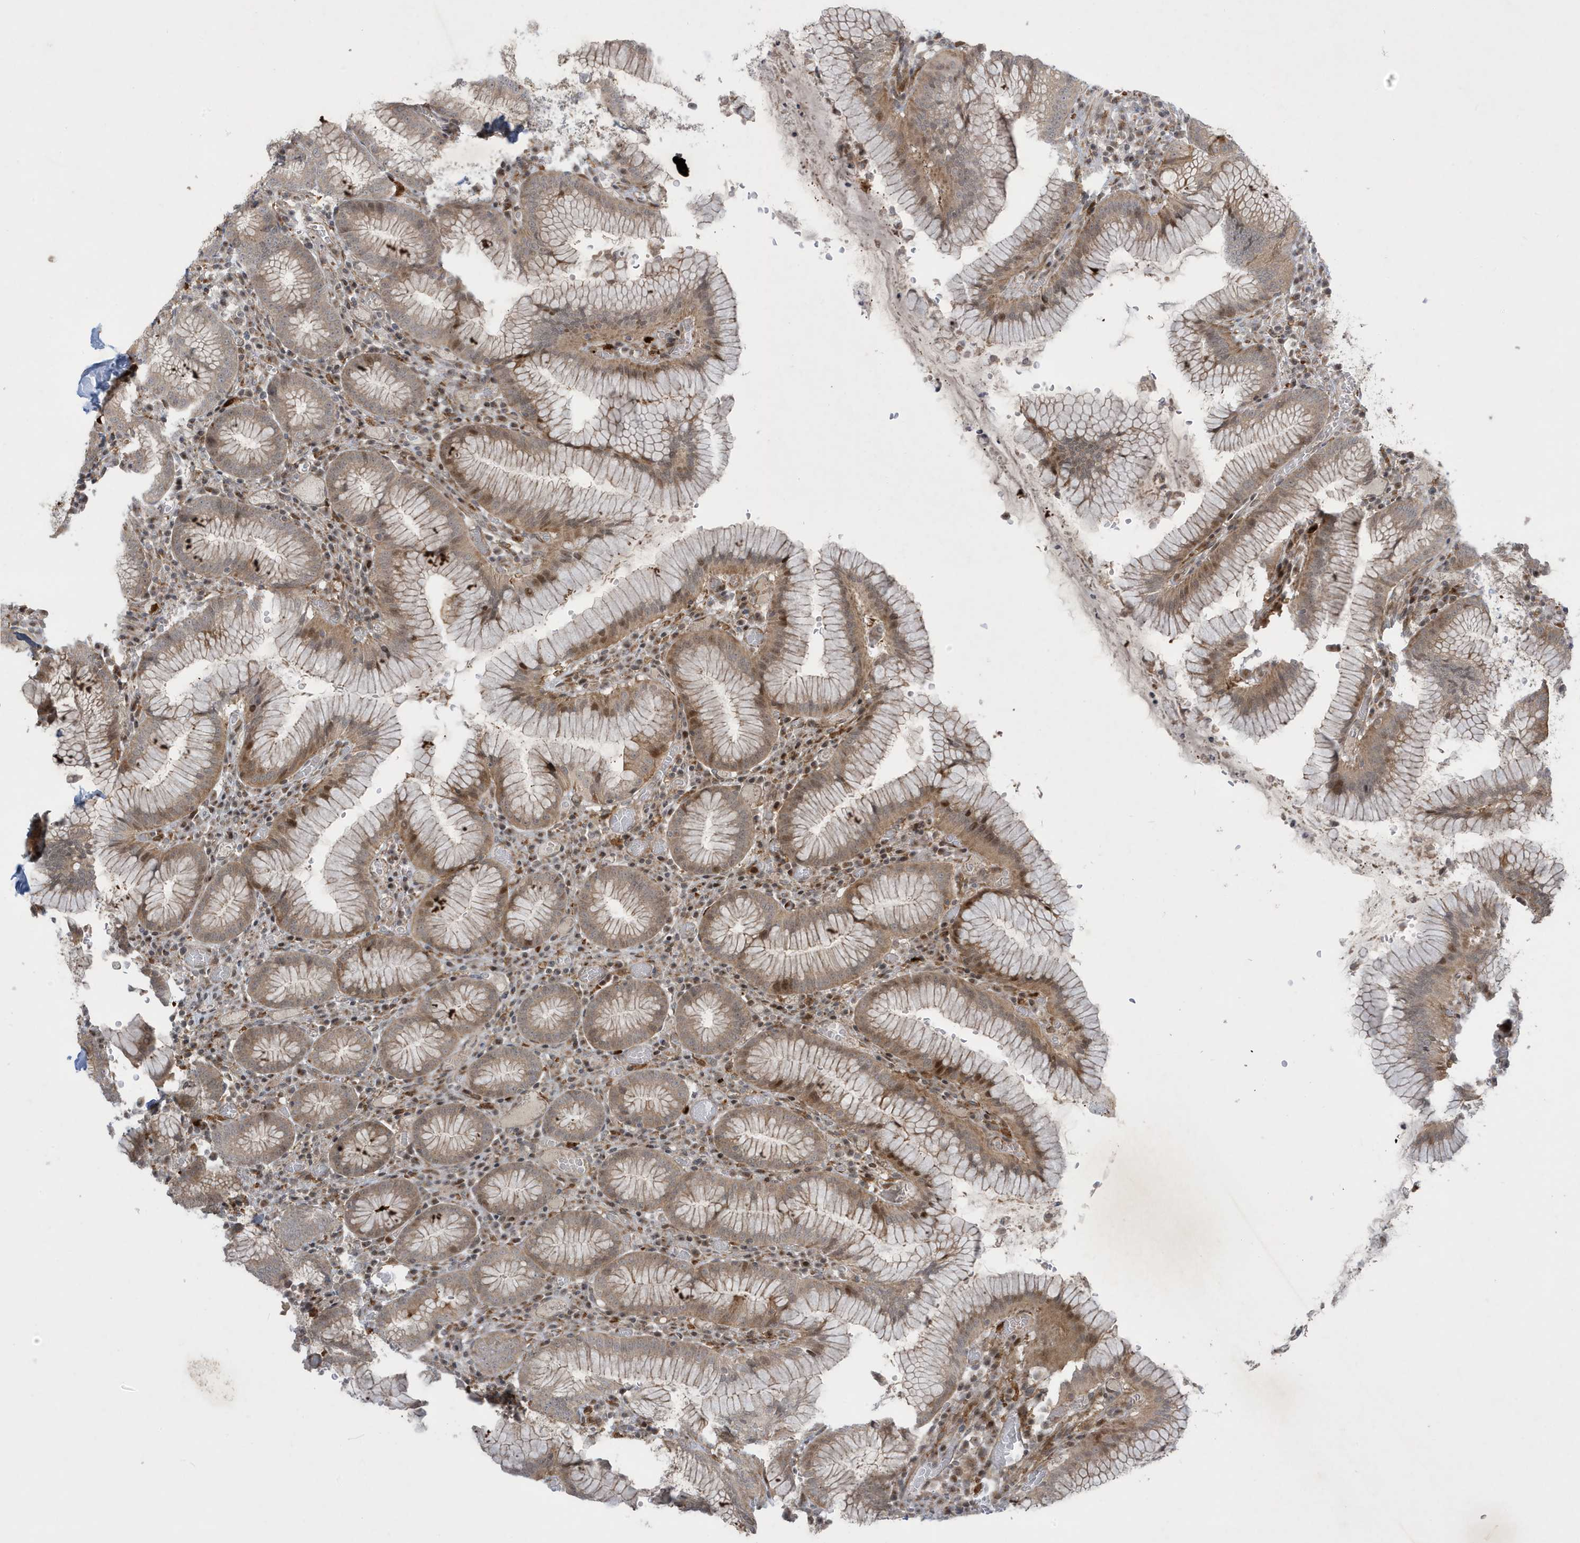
{"staining": {"intensity": "moderate", "quantity": "25%-75%", "location": "cytoplasmic/membranous"}, "tissue": "stomach", "cell_type": "Glandular cells", "image_type": "normal", "snomed": [{"axis": "morphology", "description": "Normal tissue, NOS"}, {"axis": "topography", "description": "Stomach"}], "caption": "Protein staining exhibits moderate cytoplasmic/membranous expression in about 25%-75% of glandular cells in benign stomach.", "gene": "IFT57", "patient": {"sex": "male", "age": 55}}